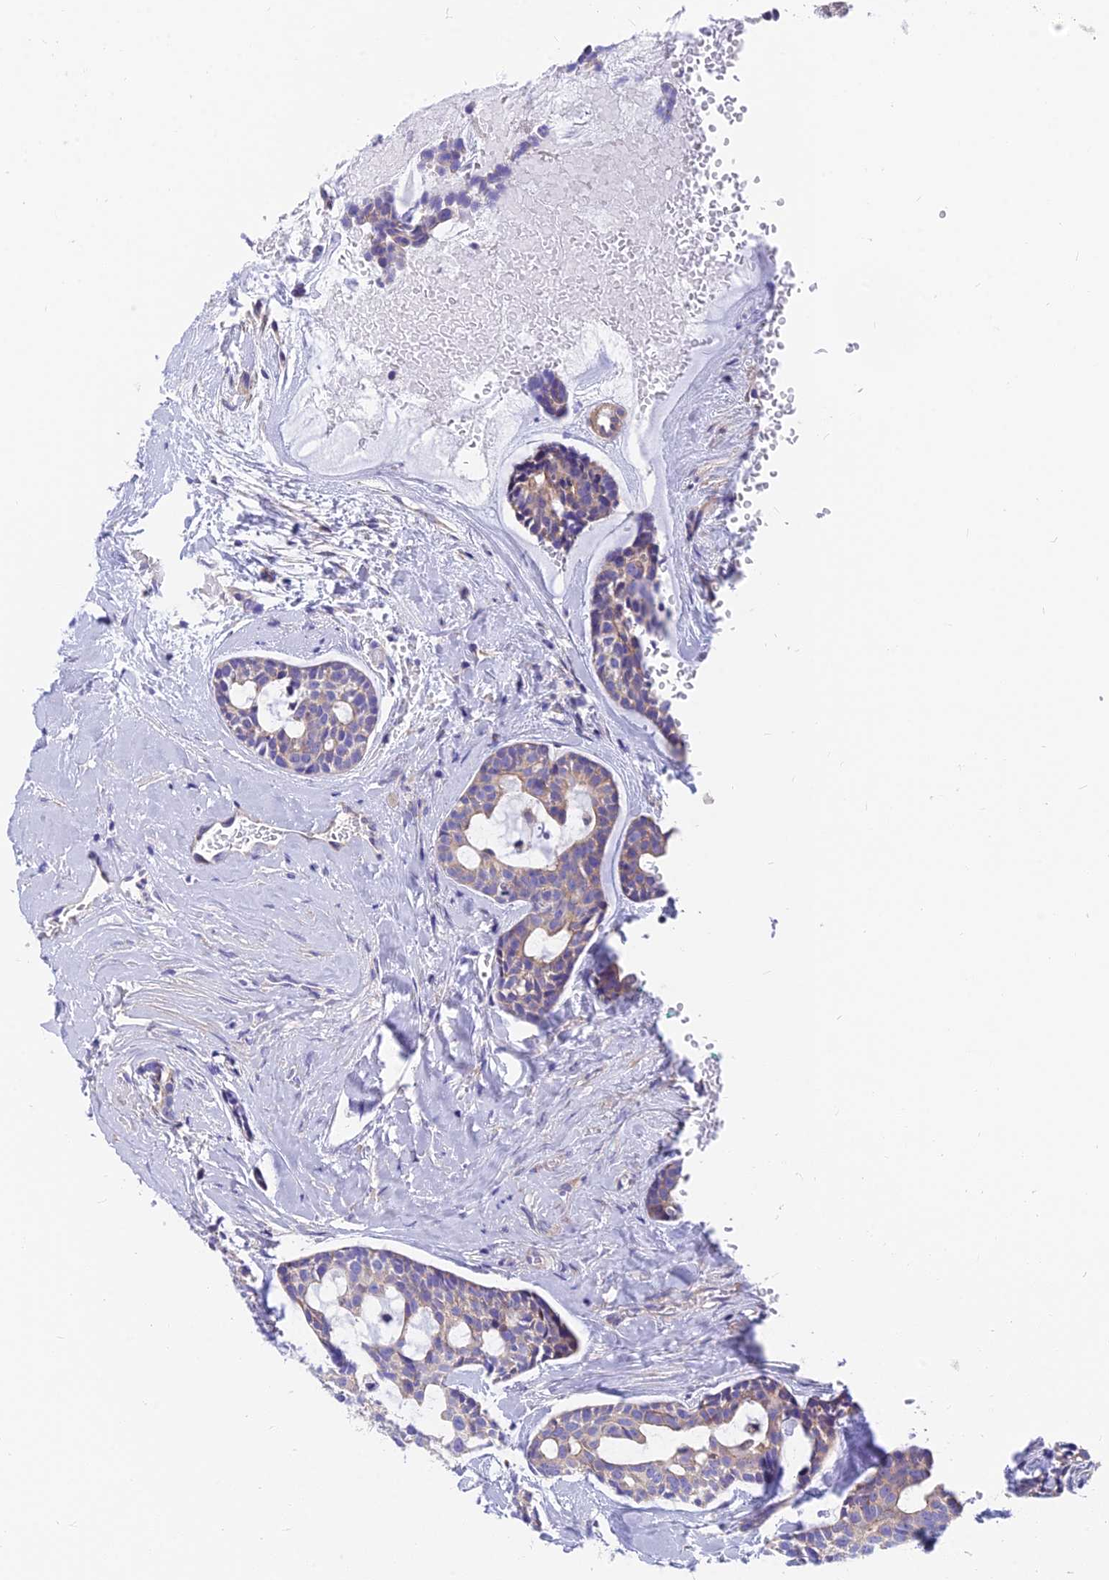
{"staining": {"intensity": "moderate", "quantity": "<25%", "location": "cytoplasmic/membranous"}, "tissue": "head and neck cancer", "cell_type": "Tumor cells", "image_type": "cancer", "snomed": [{"axis": "morphology", "description": "Normal tissue, NOS"}, {"axis": "morphology", "description": "Adenocarcinoma, NOS"}, {"axis": "topography", "description": "Subcutis"}, {"axis": "topography", "description": "Nasopharynx"}, {"axis": "topography", "description": "Head-Neck"}], "caption": "This image exhibits head and neck cancer stained with immunohistochemistry to label a protein in brown. The cytoplasmic/membranous of tumor cells show moderate positivity for the protein. Nuclei are counter-stained blue.", "gene": "MVB12A", "patient": {"sex": "female", "age": 73}}